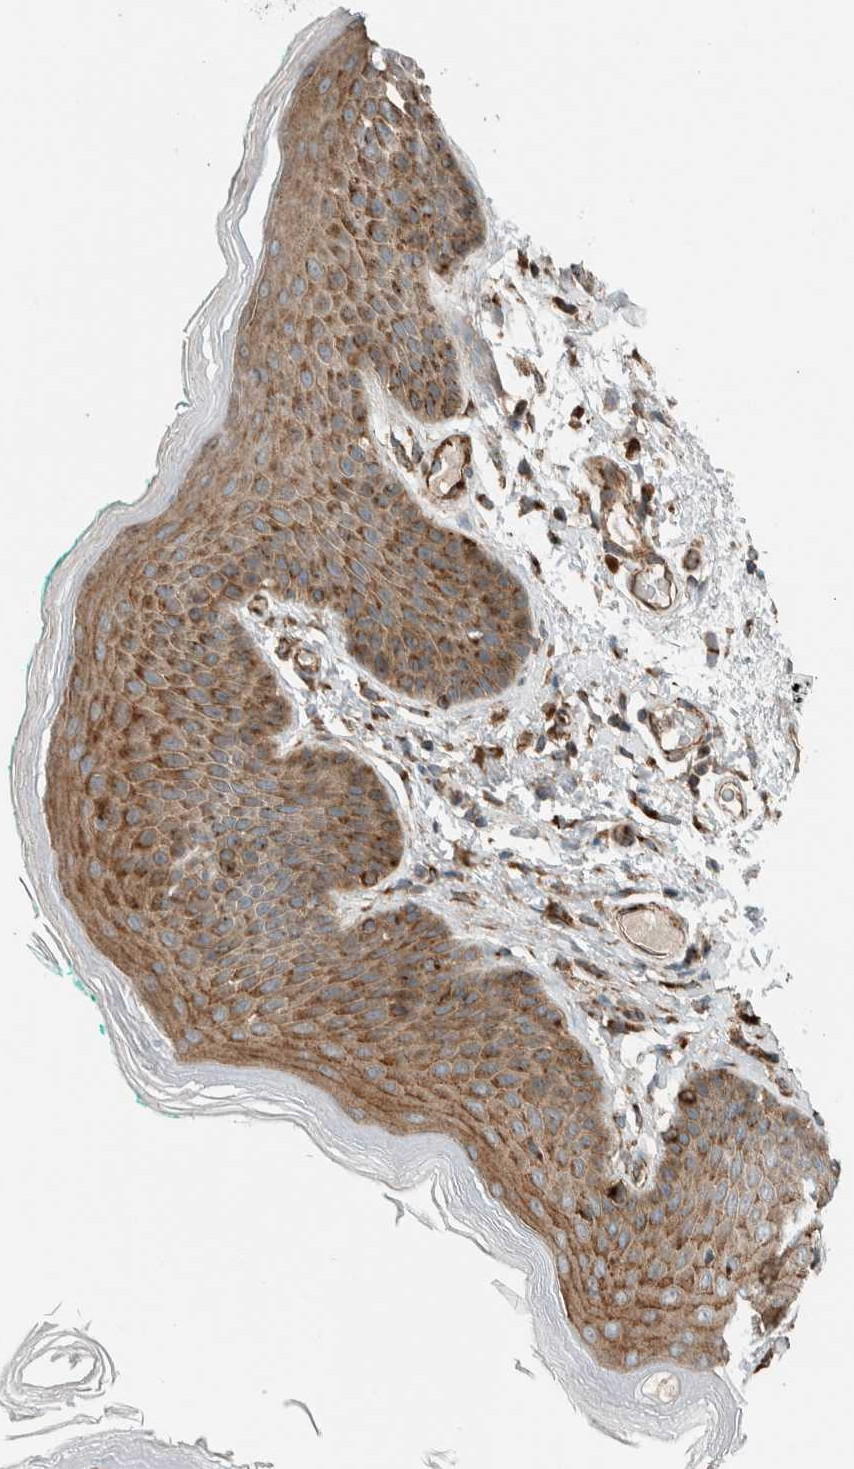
{"staining": {"intensity": "strong", "quantity": ">75%", "location": "cytoplasmic/membranous"}, "tissue": "skin", "cell_type": "Epidermal cells", "image_type": "normal", "snomed": [{"axis": "morphology", "description": "Normal tissue, NOS"}, {"axis": "topography", "description": "Anal"}], "caption": "This micrograph exhibits IHC staining of unremarkable skin, with high strong cytoplasmic/membranous positivity in about >75% of epidermal cells.", "gene": "EXOC7", "patient": {"sex": "male", "age": 74}}